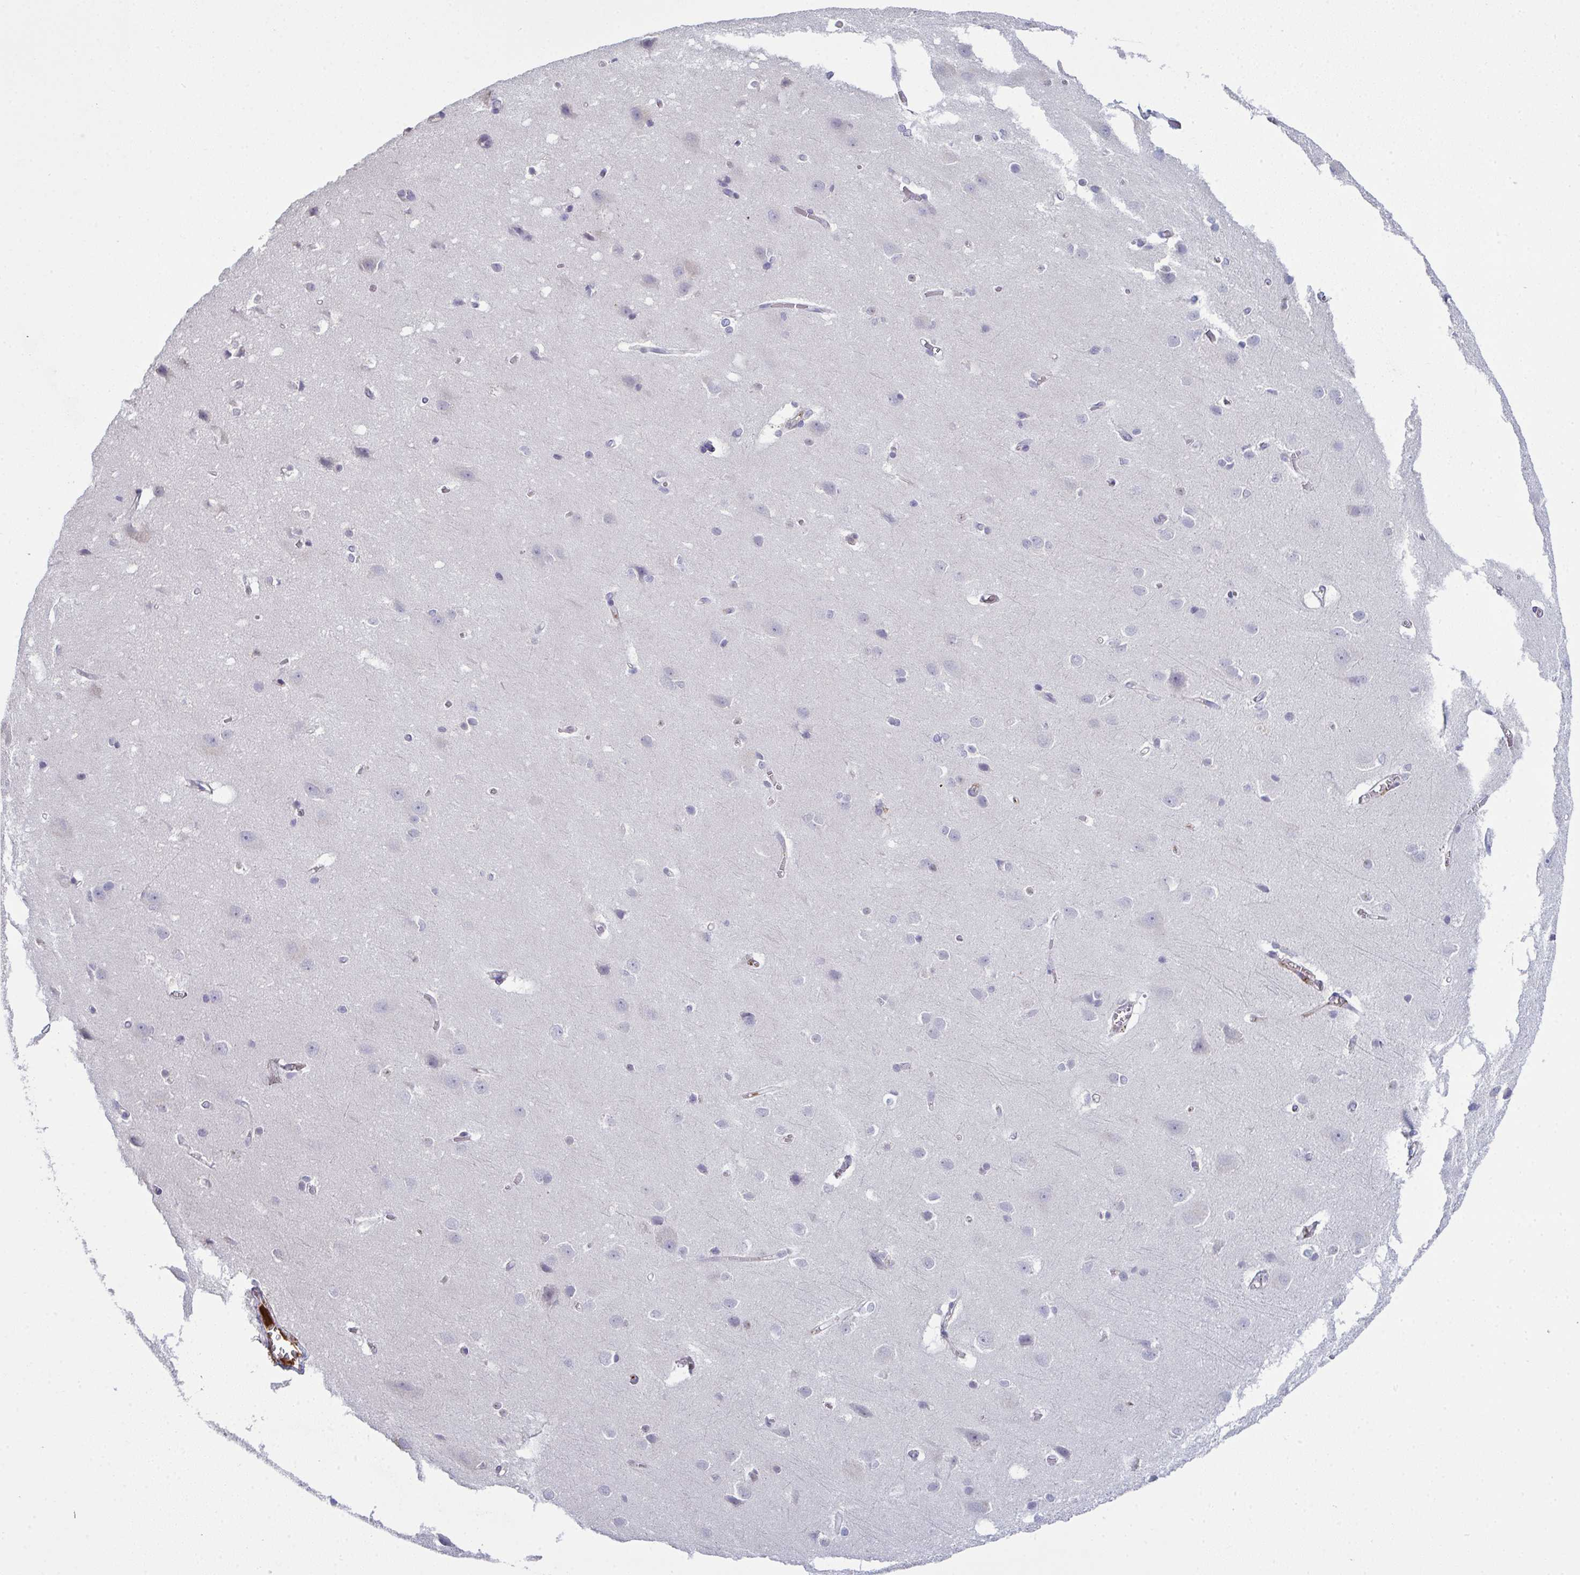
{"staining": {"intensity": "negative", "quantity": "none", "location": "none"}, "tissue": "cerebral cortex", "cell_type": "Endothelial cells", "image_type": "normal", "snomed": [{"axis": "morphology", "description": "Normal tissue, NOS"}, {"axis": "topography", "description": "Cerebral cortex"}], "caption": "DAB (3,3'-diaminobenzidine) immunohistochemical staining of benign cerebral cortex exhibits no significant expression in endothelial cells.", "gene": "ADAM21", "patient": {"sex": "male", "age": 37}}